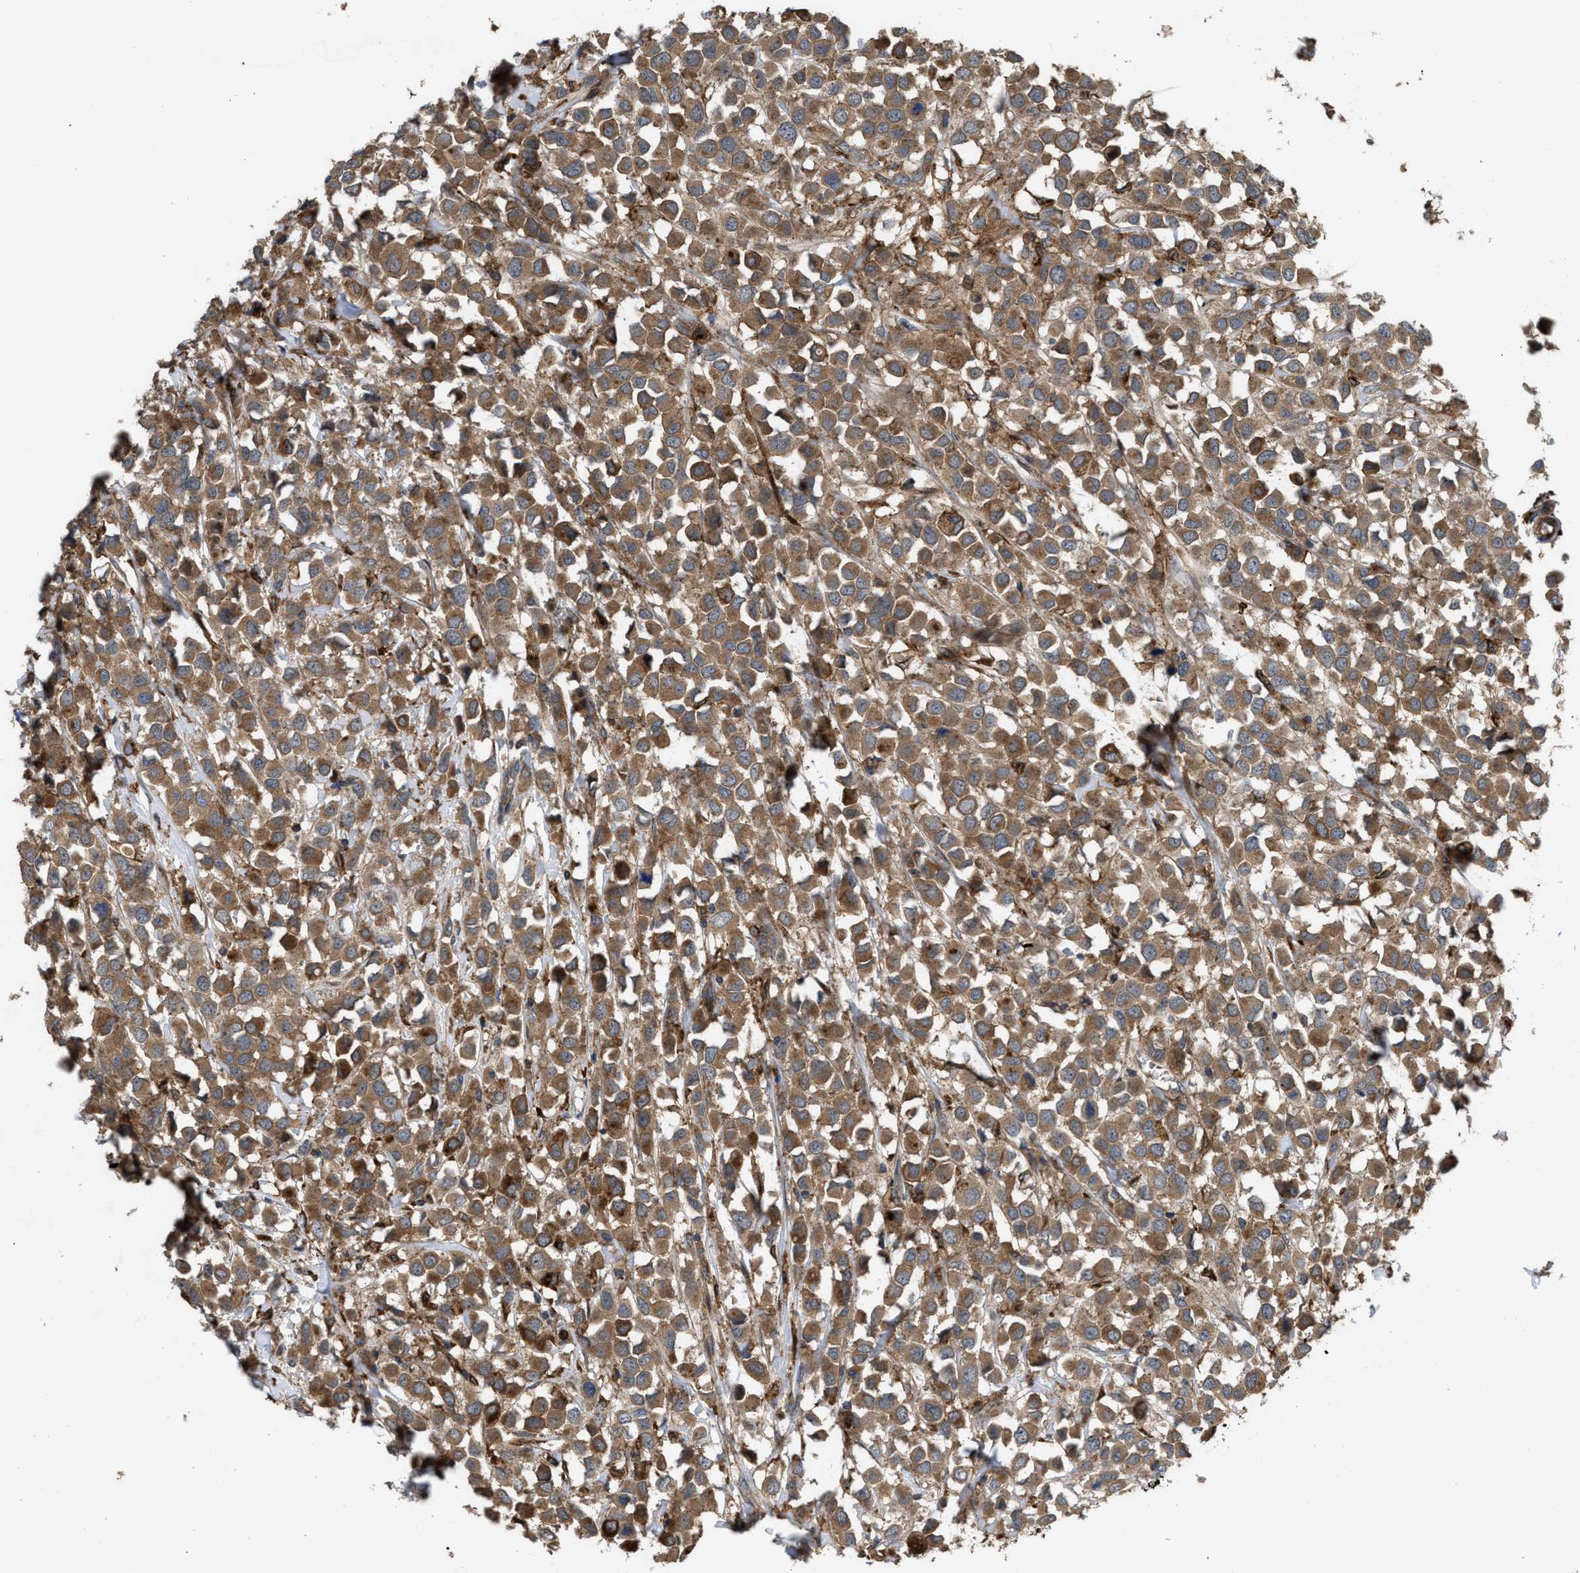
{"staining": {"intensity": "moderate", "quantity": ">75%", "location": "cytoplasmic/membranous"}, "tissue": "breast cancer", "cell_type": "Tumor cells", "image_type": "cancer", "snomed": [{"axis": "morphology", "description": "Duct carcinoma"}, {"axis": "topography", "description": "Breast"}], "caption": "Breast cancer stained for a protein (brown) displays moderate cytoplasmic/membranous positive positivity in about >75% of tumor cells.", "gene": "GCC1", "patient": {"sex": "female", "age": 61}}